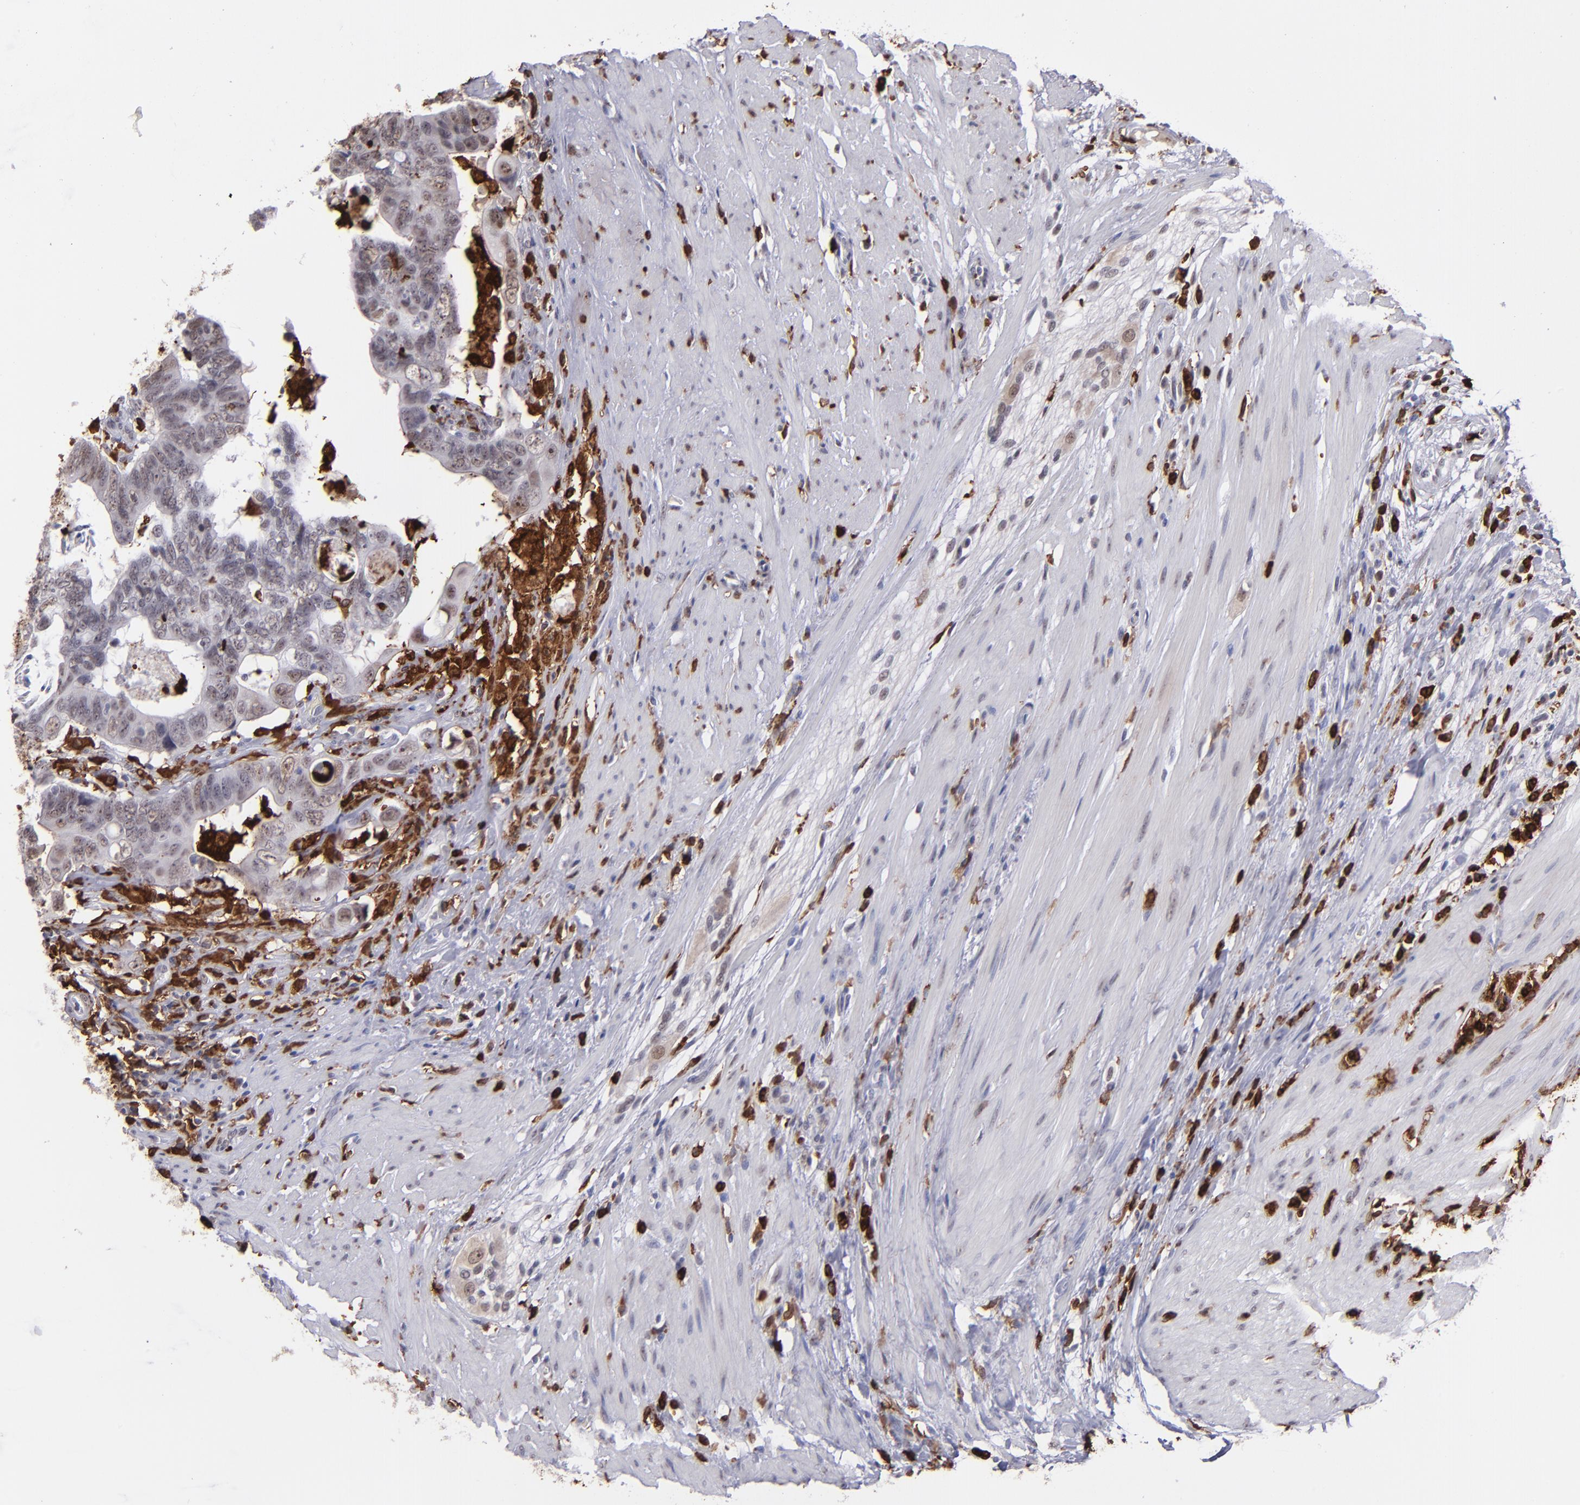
{"staining": {"intensity": "negative", "quantity": "none", "location": "none"}, "tissue": "colorectal cancer", "cell_type": "Tumor cells", "image_type": "cancer", "snomed": [{"axis": "morphology", "description": "Adenocarcinoma, NOS"}, {"axis": "topography", "description": "Rectum"}], "caption": "A high-resolution histopathology image shows immunohistochemistry (IHC) staining of colorectal cancer, which demonstrates no significant expression in tumor cells.", "gene": "NCF2", "patient": {"sex": "male", "age": 53}}